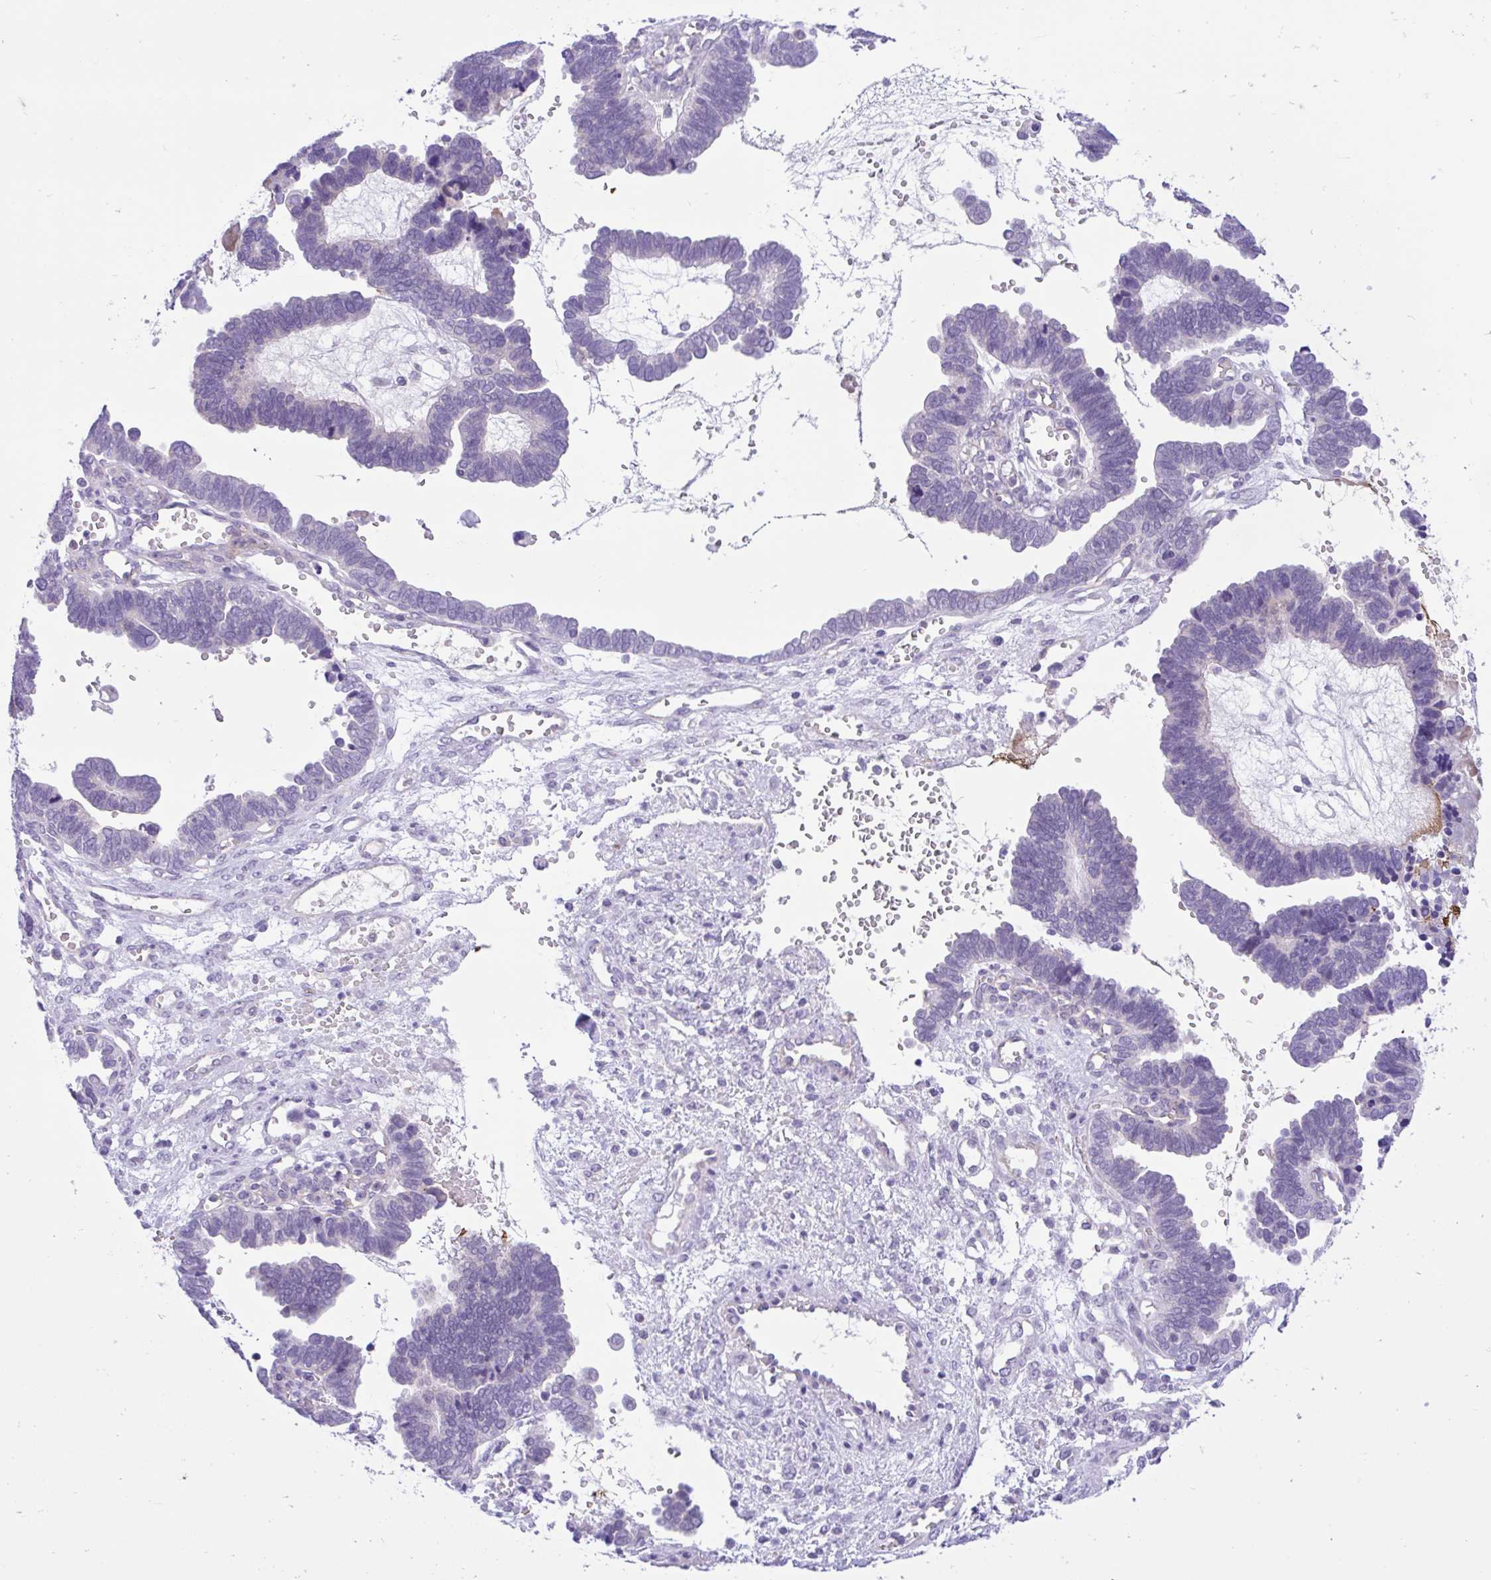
{"staining": {"intensity": "negative", "quantity": "none", "location": "none"}, "tissue": "ovarian cancer", "cell_type": "Tumor cells", "image_type": "cancer", "snomed": [{"axis": "morphology", "description": "Cystadenocarcinoma, serous, NOS"}, {"axis": "topography", "description": "Ovary"}], "caption": "Protein analysis of ovarian cancer (serous cystadenocarcinoma) shows no significant expression in tumor cells.", "gene": "ZNF101", "patient": {"sex": "female", "age": 51}}